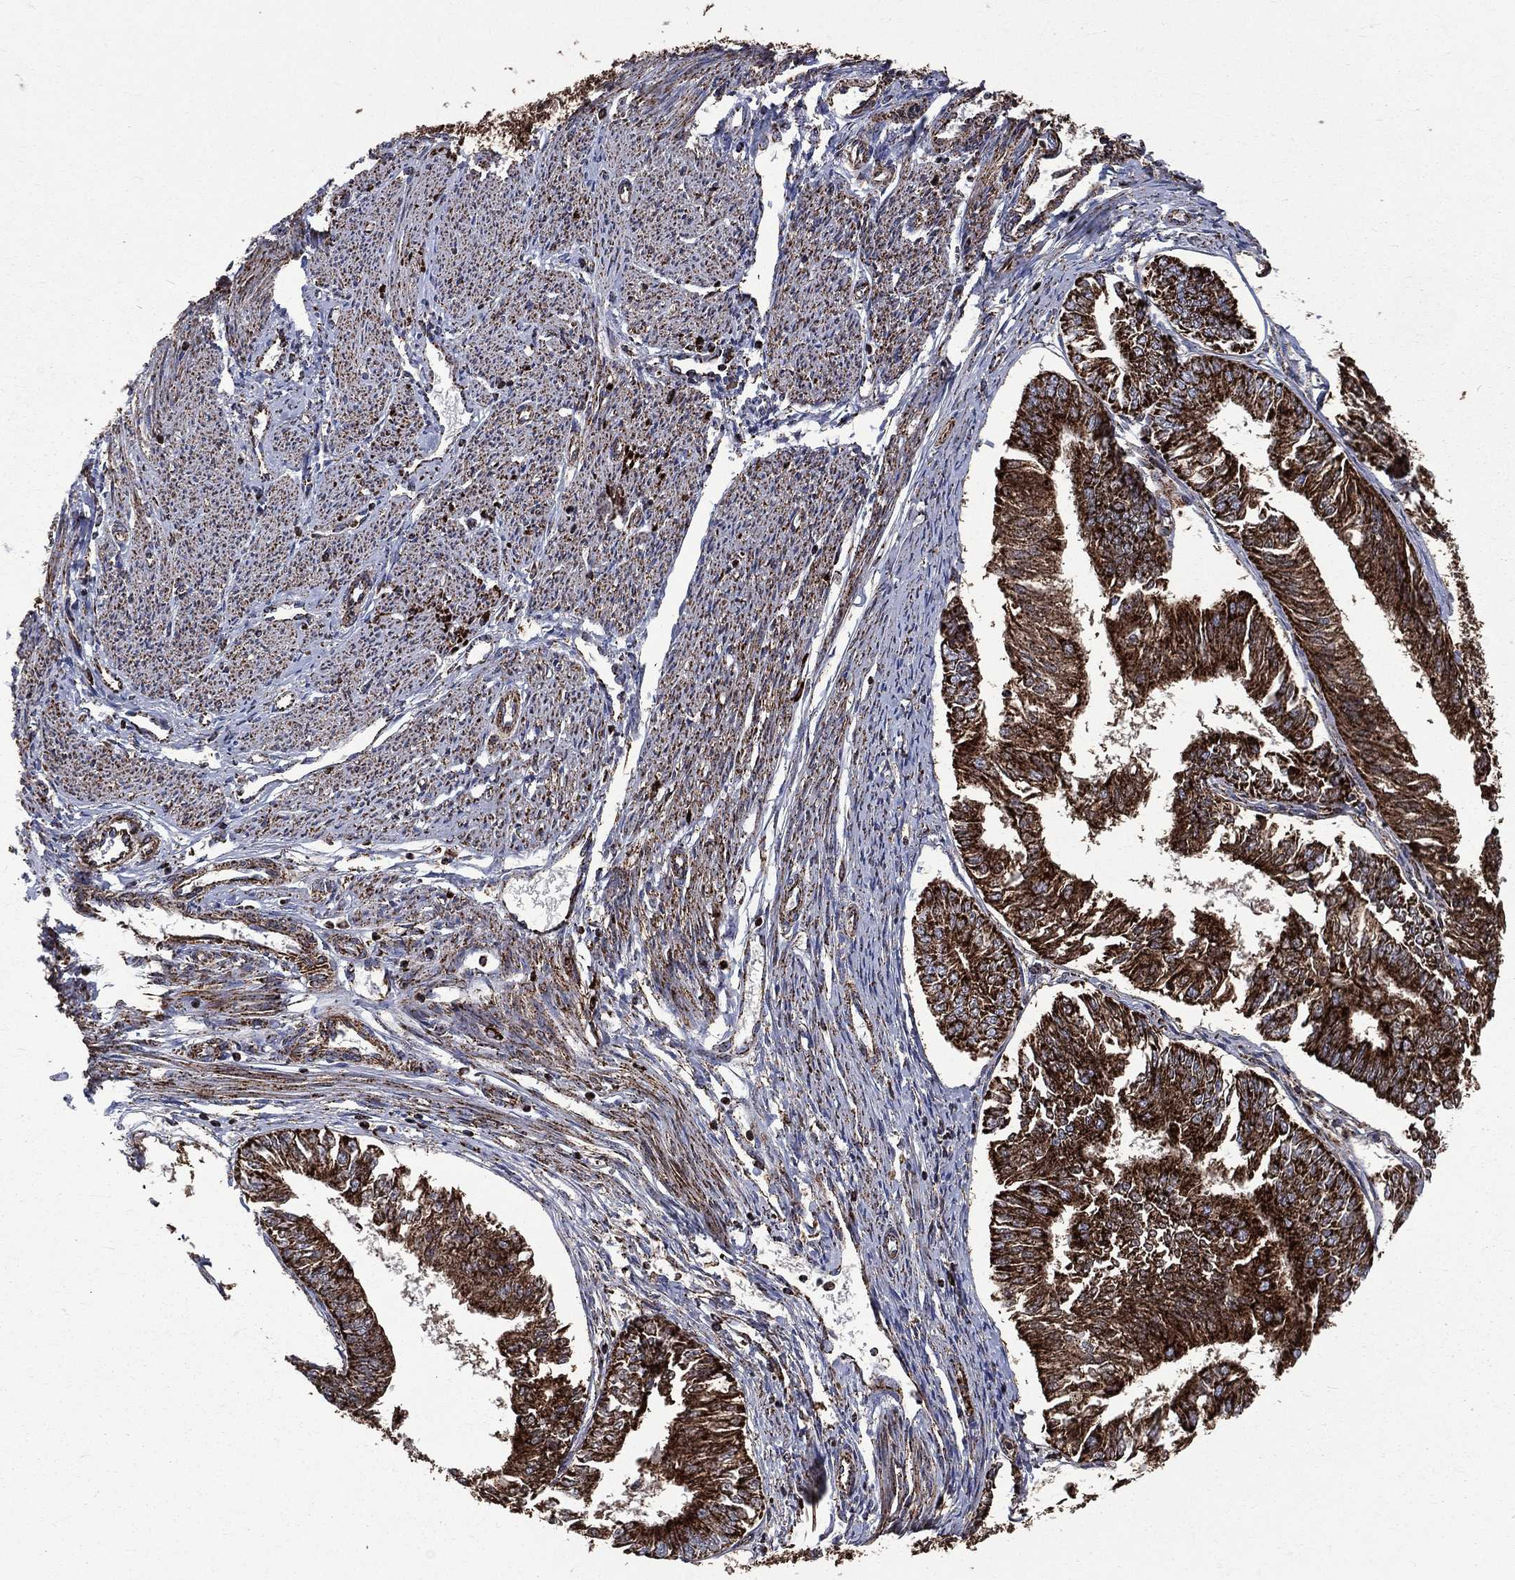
{"staining": {"intensity": "strong", "quantity": ">75%", "location": "cytoplasmic/membranous"}, "tissue": "endometrial cancer", "cell_type": "Tumor cells", "image_type": "cancer", "snomed": [{"axis": "morphology", "description": "Adenocarcinoma, NOS"}, {"axis": "topography", "description": "Endometrium"}], "caption": "Immunohistochemical staining of endometrial cancer (adenocarcinoma) displays high levels of strong cytoplasmic/membranous protein positivity in approximately >75% of tumor cells. The staining was performed using DAB (3,3'-diaminobenzidine) to visualize the protein expression in brown, while the nuclei were stained in blue with hematoxylin (Magnification: 20x).", "gene": "GOT2", "patient": {"sex": "female", "age": 58}}